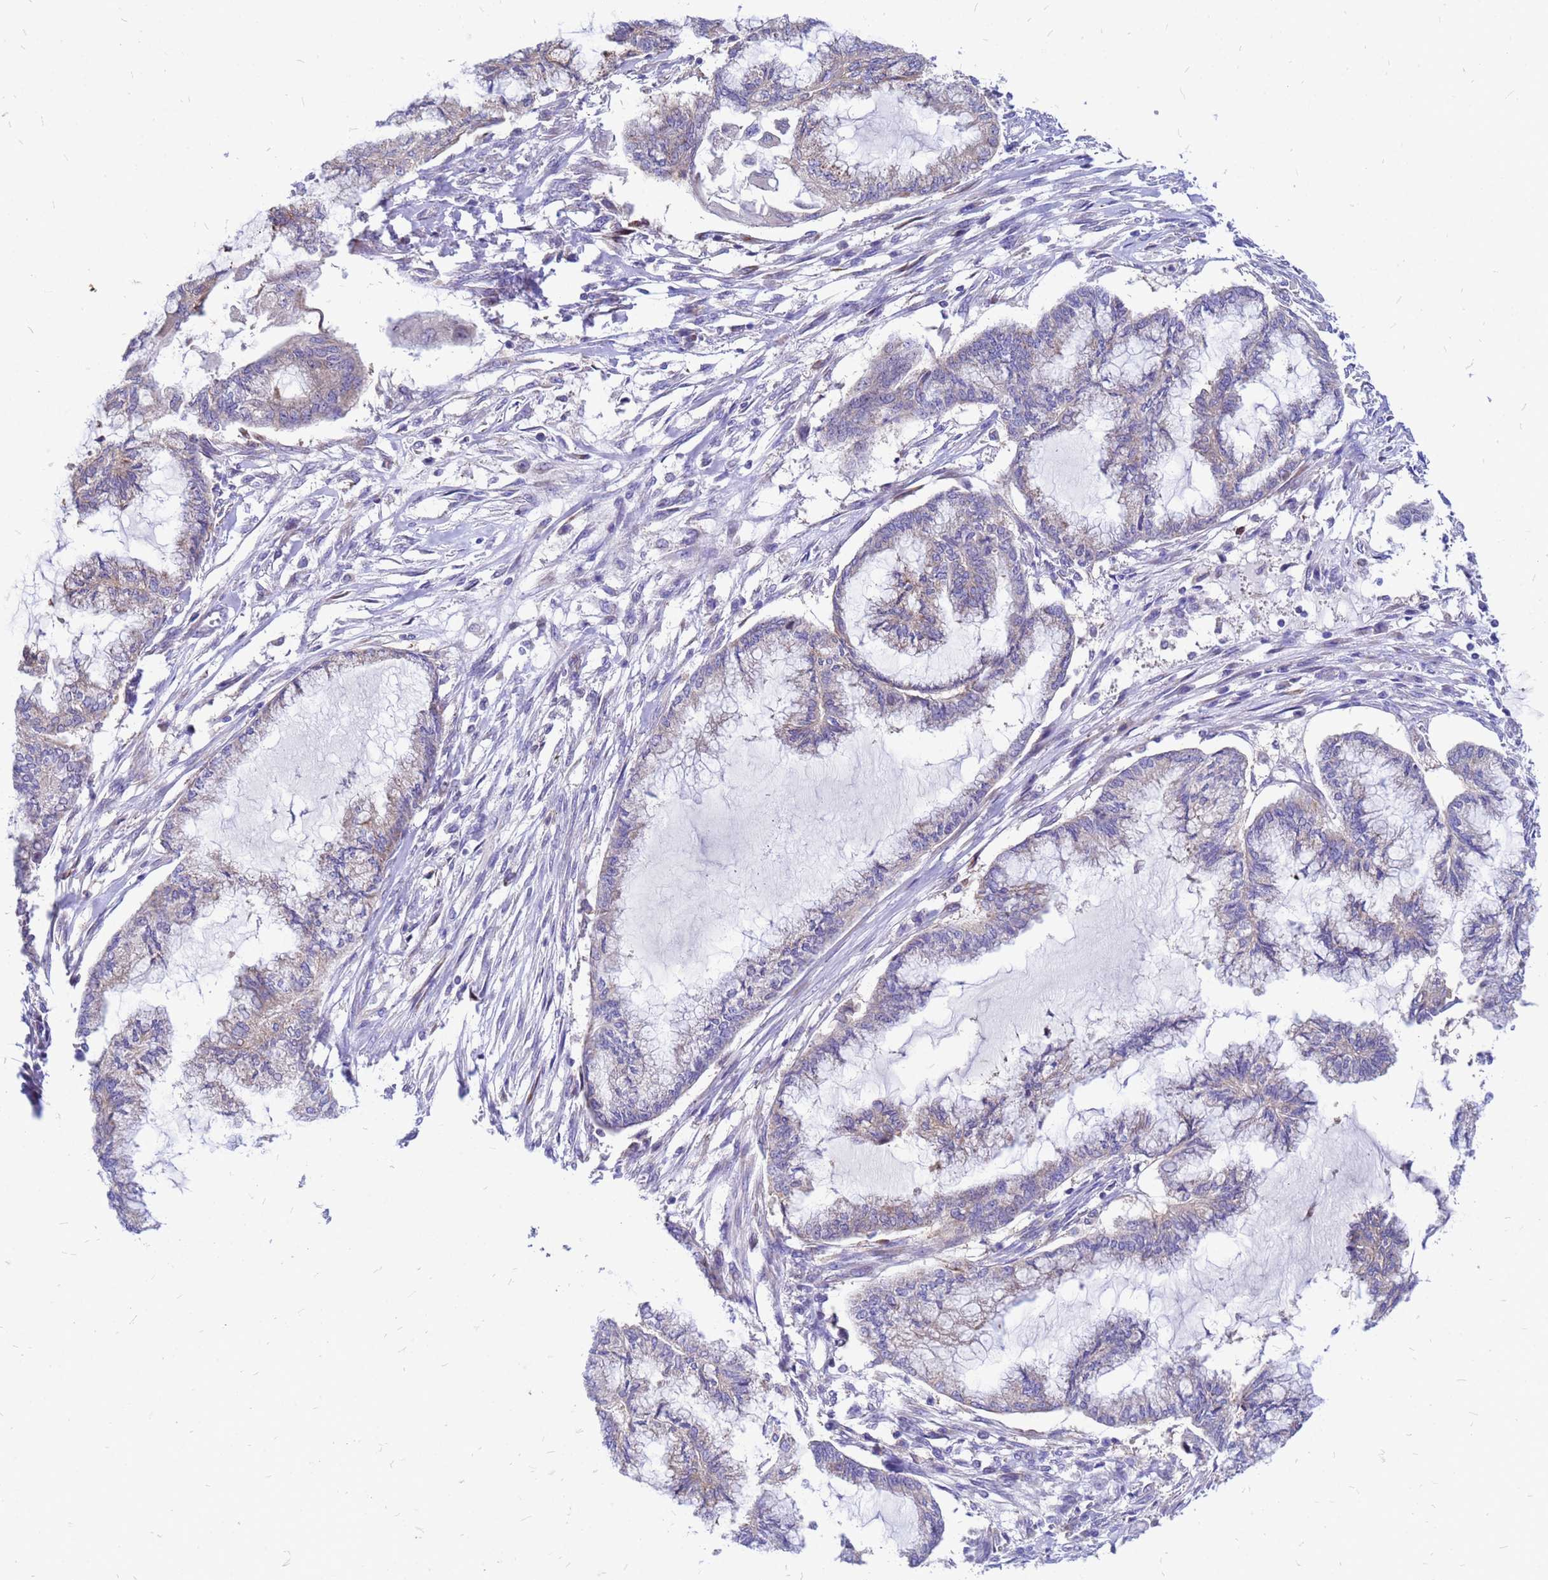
{"staining": {"intensity": "negative", "quantity": "none", "location": "none"}, "tissue": "endometrial cancer", "cell_type": "Tumor cells", "image_type": "cancer", "snomed": [{"axis": "morphology", "description": "Adenocarcinoma, NOS"}, {"axis": "topography", "description": "Endometrium"}], "caption": "Immunohistochemistry image of neoplastic tissue: human endometrial adenocarcinoma stained with DAB (3,3'-diaminobenzidine) exhibits no significant protein positivity in tumor cells. (Brightfield microscopy of DAB immunohistochemistry (IHC) at high magnification).", "gene": "FHIP1A", "patient": {"sex": "female", "age": 86}}